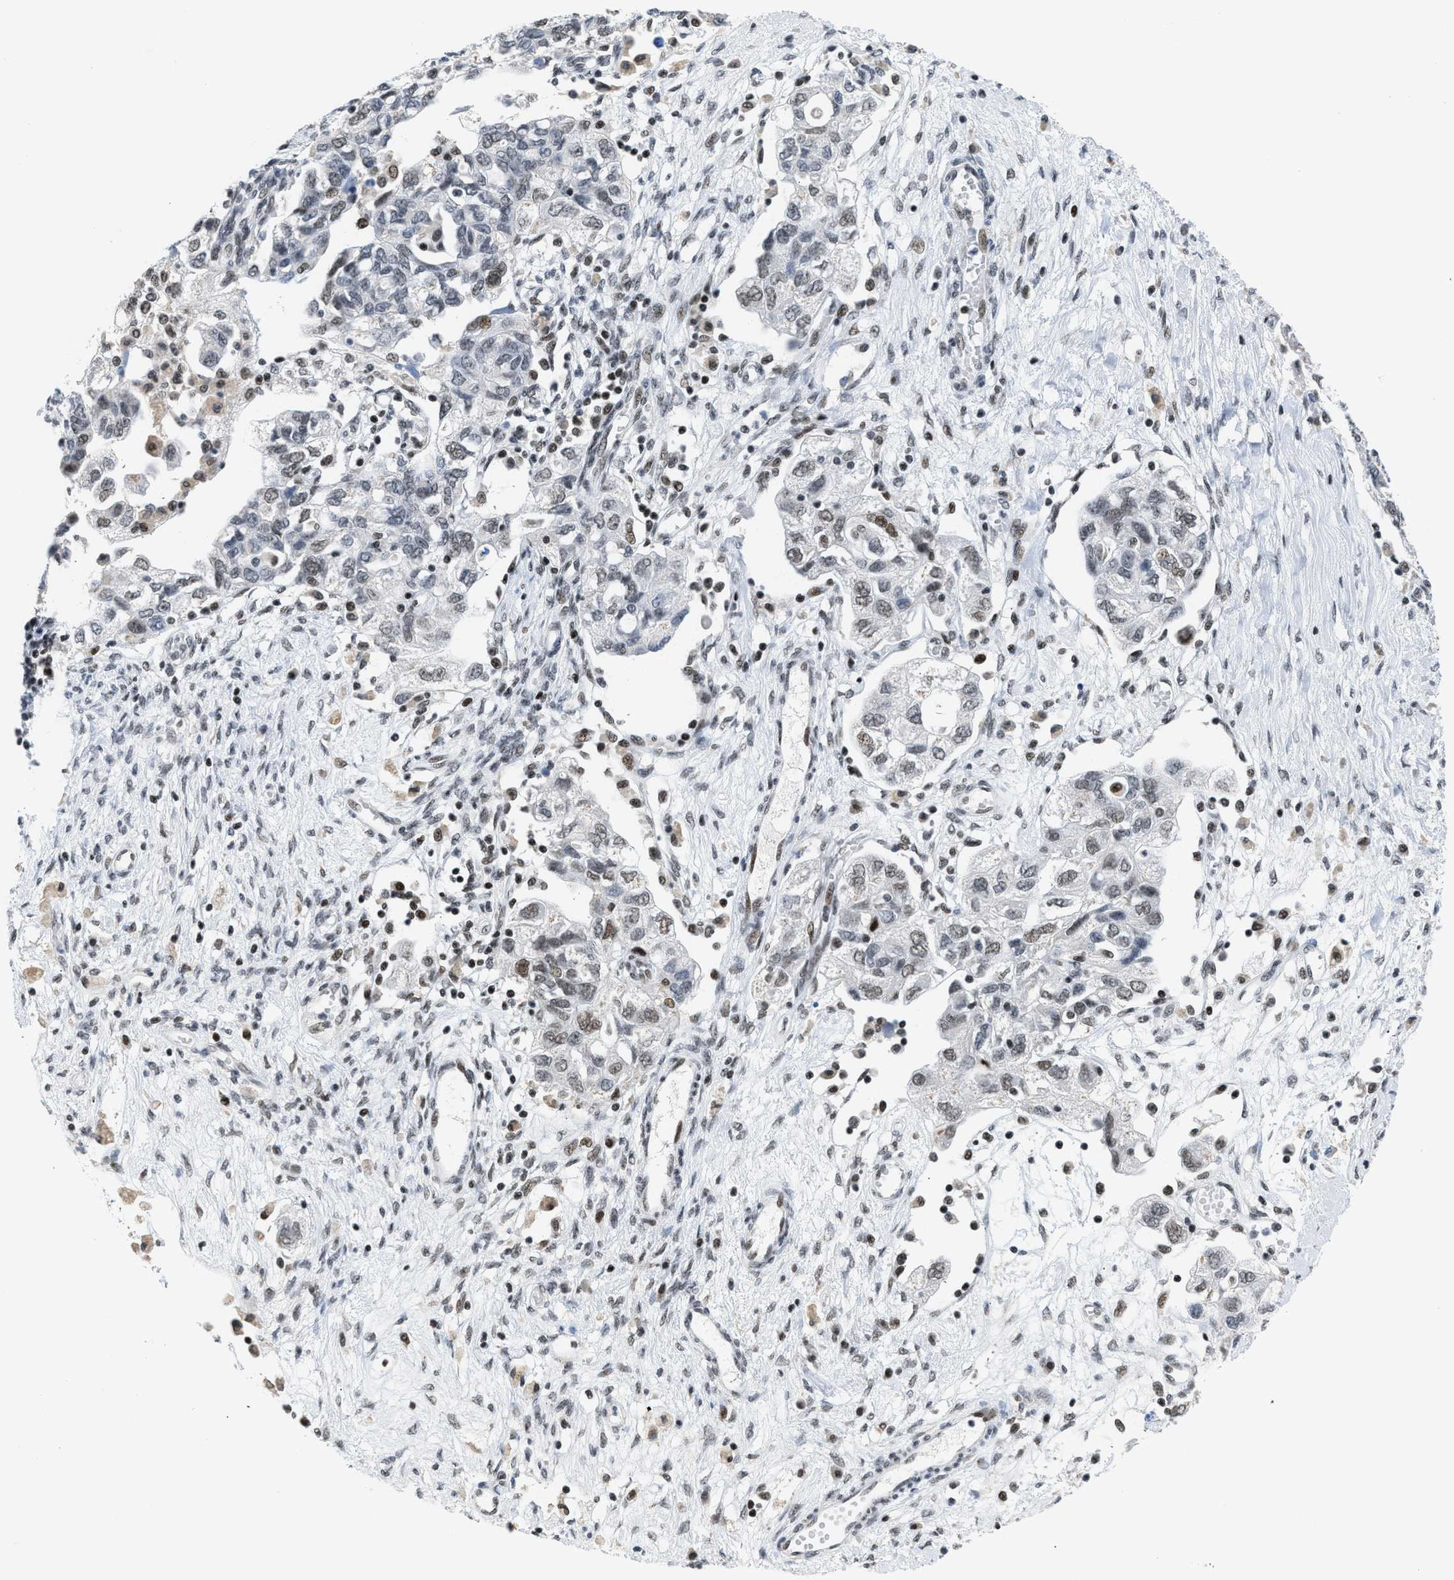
{"staining": {"intensity": "weak", "quantity": "25%-75%", "location": "nuclear"}, "tissue": "ovarian cancer", "cell_type": "Tumor cells", "image_type": "cancer", "snomed": [{"axis": "morphology", "description": "Carcinoma, NOS"}, {"axis": "morphology", "description": "Cystadenocarcinoma, serous, NOS"}, {"axis": "topography", "description": "Ovary"}], "caption": "Immunohistochemistry staining of ovarian serous cystadenocarcinoma, which displays low levels of weak nuclear positivity in approximately 25%-75% of tumor cells indicating weak nuclear protein staining. The staining was performed using DAB (3,3'-diaminobenzidine) (brown) for protein detection and nuclei were counterstained in hematoxylin (blue).", "gene": "TERF2IP", "patient": {"sex": "female", "age": 69}}